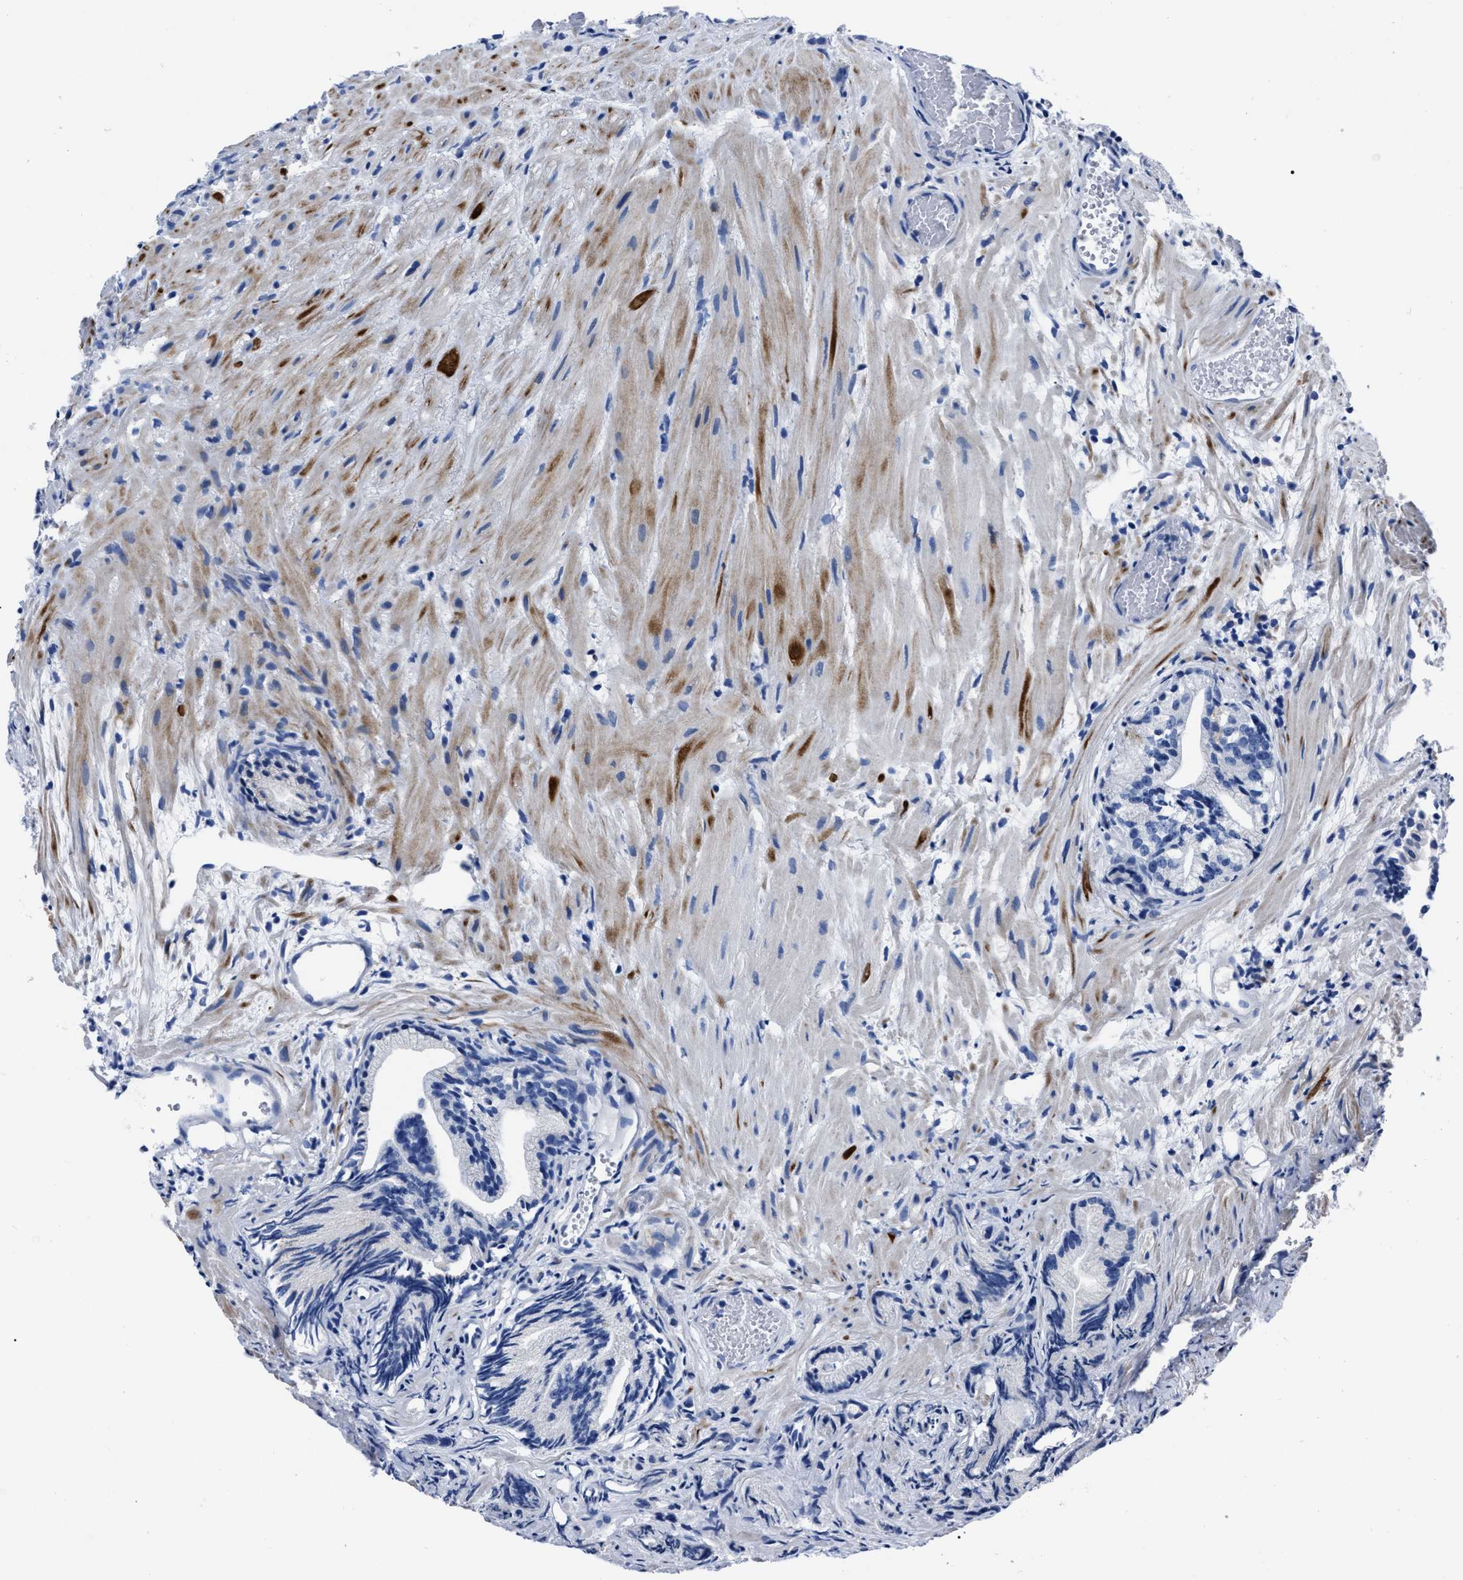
{"staining": {"intensity": "negative", "quantity": "none", "location": "none"}, "tissue": "prostate cancer", "cell_type": "Tumor cells", "image_type": "cancer", "snomed": [{"axis": "morphology", "description": "Adenocarcinoma, Low grade"}, {"axis": "topography", "description": "Prostate"}], "caption": "Adenocarcinoma (low-grade) (prostate) was stained to show a protein in brown. There is no significant expression in tumor cells.", "gene": "MOV10L1", "patient": {"sex": "male", "age": 89}}